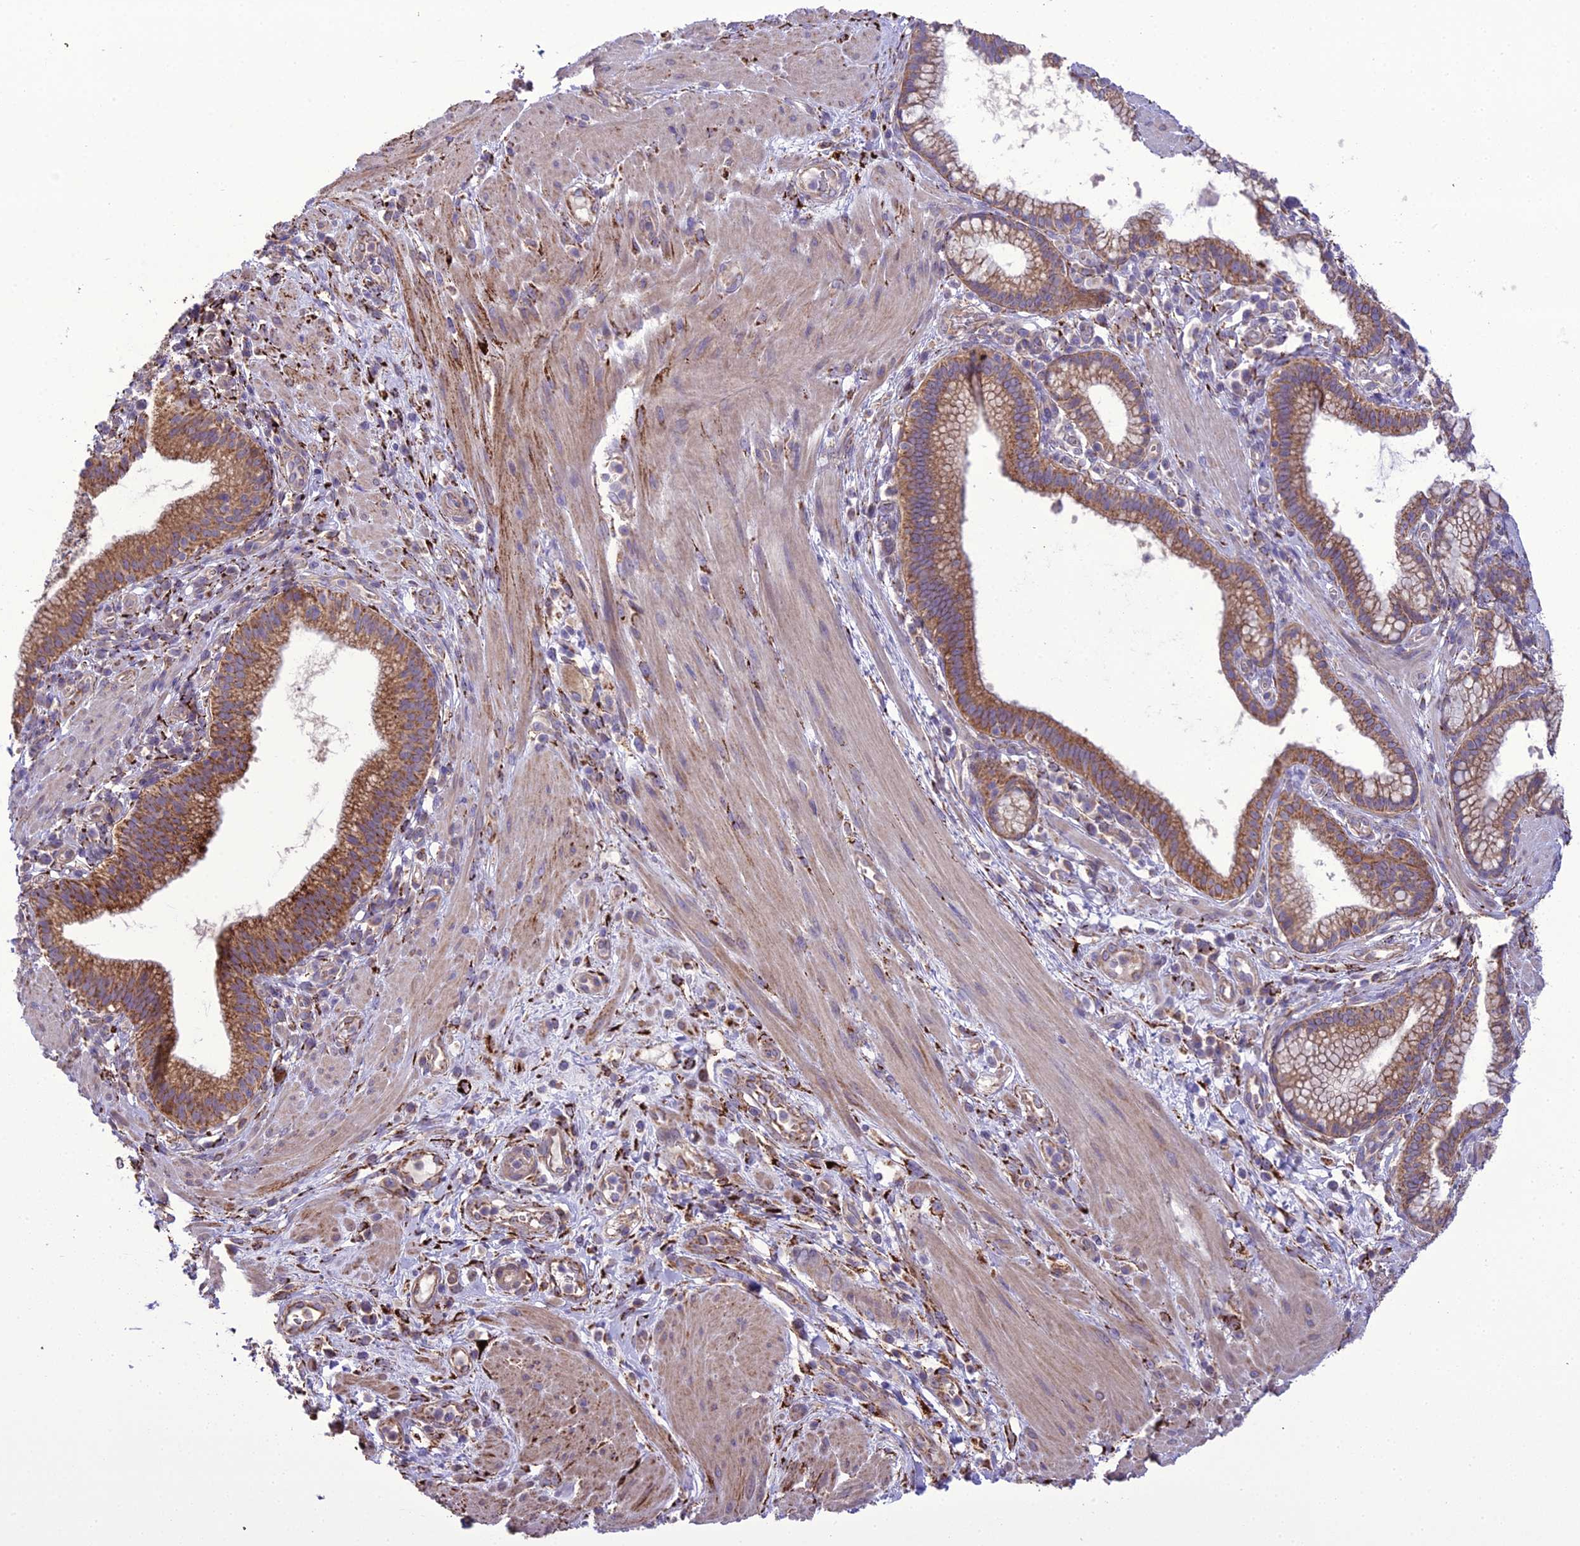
{"staining": {"intensity": "moderate", "quantity": ">75%", "location": "cytoplasmic/membranous"}, "tissue": "pancreatic cancer", "cell_type": "Tumor cells", "image_type": "cancer", "snomed": [{"axis": "morphology", "description": "Adenocarcinoma, NOS"}, {"axis": "topography", "description": "Pancreas"}], "caption": "A medium amount of moderate cytoplasmic/membranous staining is seen in approximately >75% of tumor cells in pancreatic cancer tissue. (DAB (3,3'-diaminobenzidine) IHC, brown staining for protein, blue staining for nuclei).", "gene": "TBC1D24", "patient": {"sex": "male", "age": 72}}